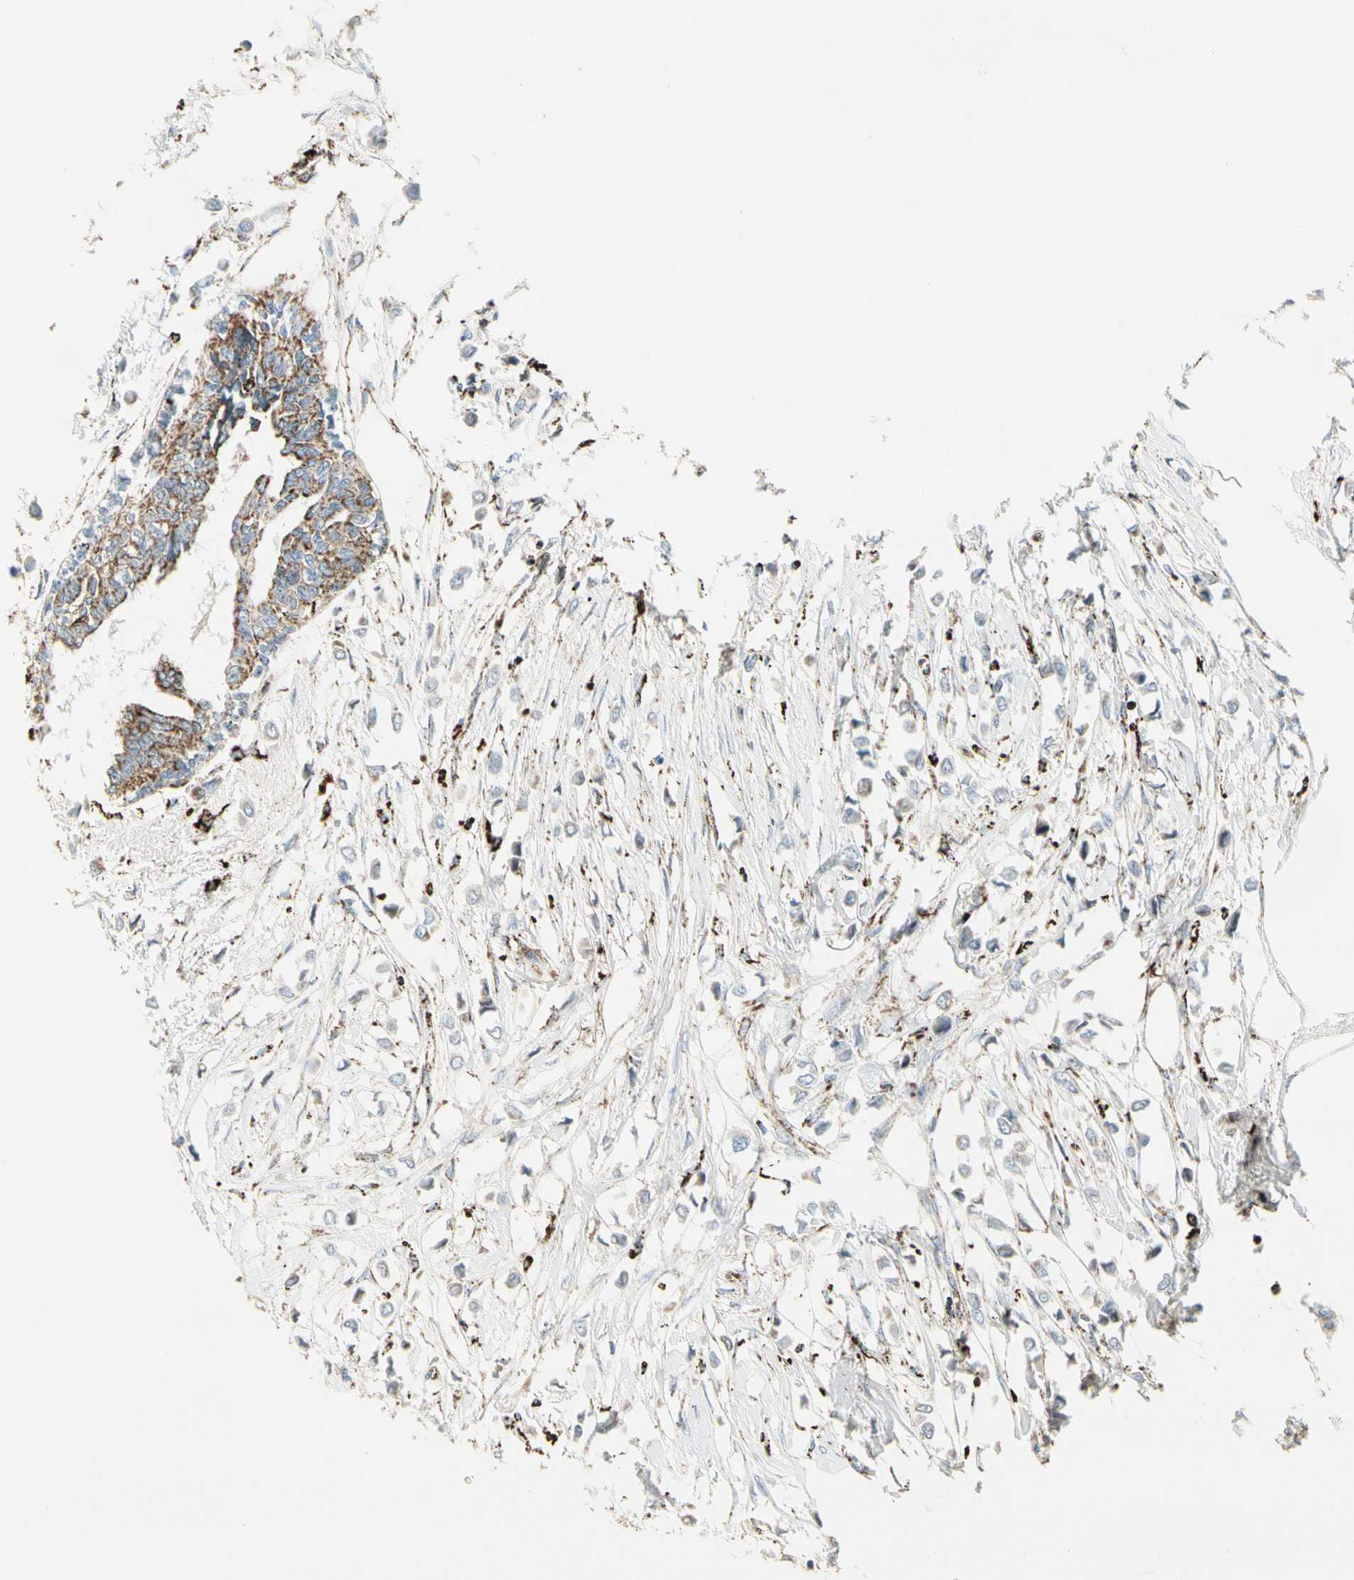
{"staining": {"intensity": "weak", "quantity": "25%-75%", "location": "cytoplasmic/membranous"}, "tissue": "breast cancer", "cell_type": "Tumor cells", "image_type": "cancer", "snomed": [{"axis": "morphology", "description": "Lobular carcinoma"}, {"axis": "topography", "description": "Breast"}], "caption": "Immunohistochemistry (IHC) photomicrograph of neoplastic tissue: lobular carcinoma (breast) stained using immunohistochemistry (IHC) exhibits low levels of weak protein expression localized specifically in the cytoplasmic/membranous of tumor cells, appearing as a cytoplasmic/membranous brown color.", "gene": "ME2", "patient": {"sex": "female", "age": 51}}